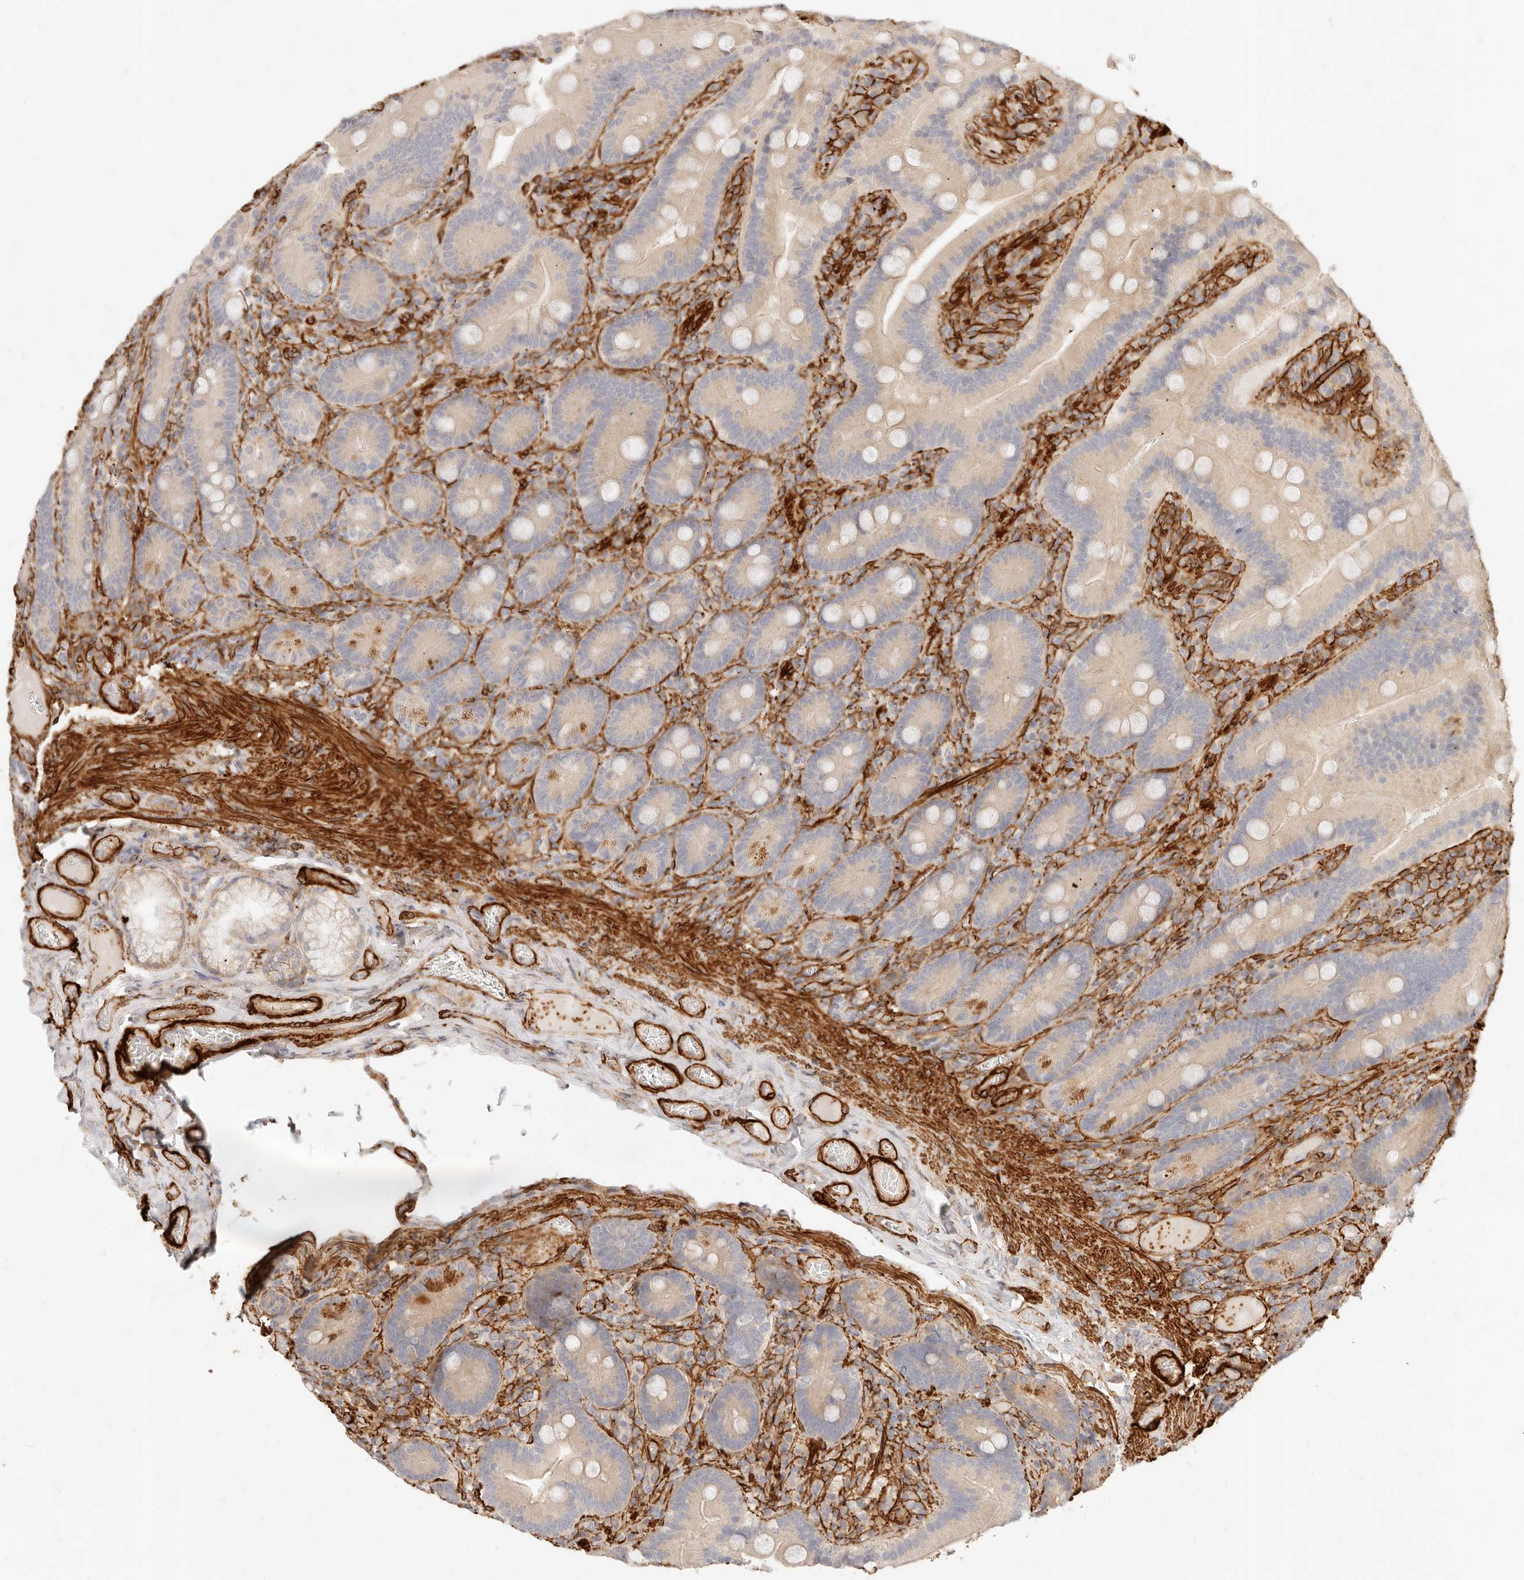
{"staining": {"intensity": "weak", "quantity": ">75%", "location": "cytoplasmic/membranous"}, "tissue": "duodenum", "cell_type": "Glandular cells", "image_type": "normal", "snomed": [{"axis": "morphology", "description": "Normal tissue, NOS"}, {"axis": "topography", "description": "Duodenum"}], "caption": "Protein staining displays weak cytoplasmic/membranous staining in about >75% of glandular cells in normal duodenum.", "gene": "TMTC2", "patient": {"sex": "female", "age": 62}}